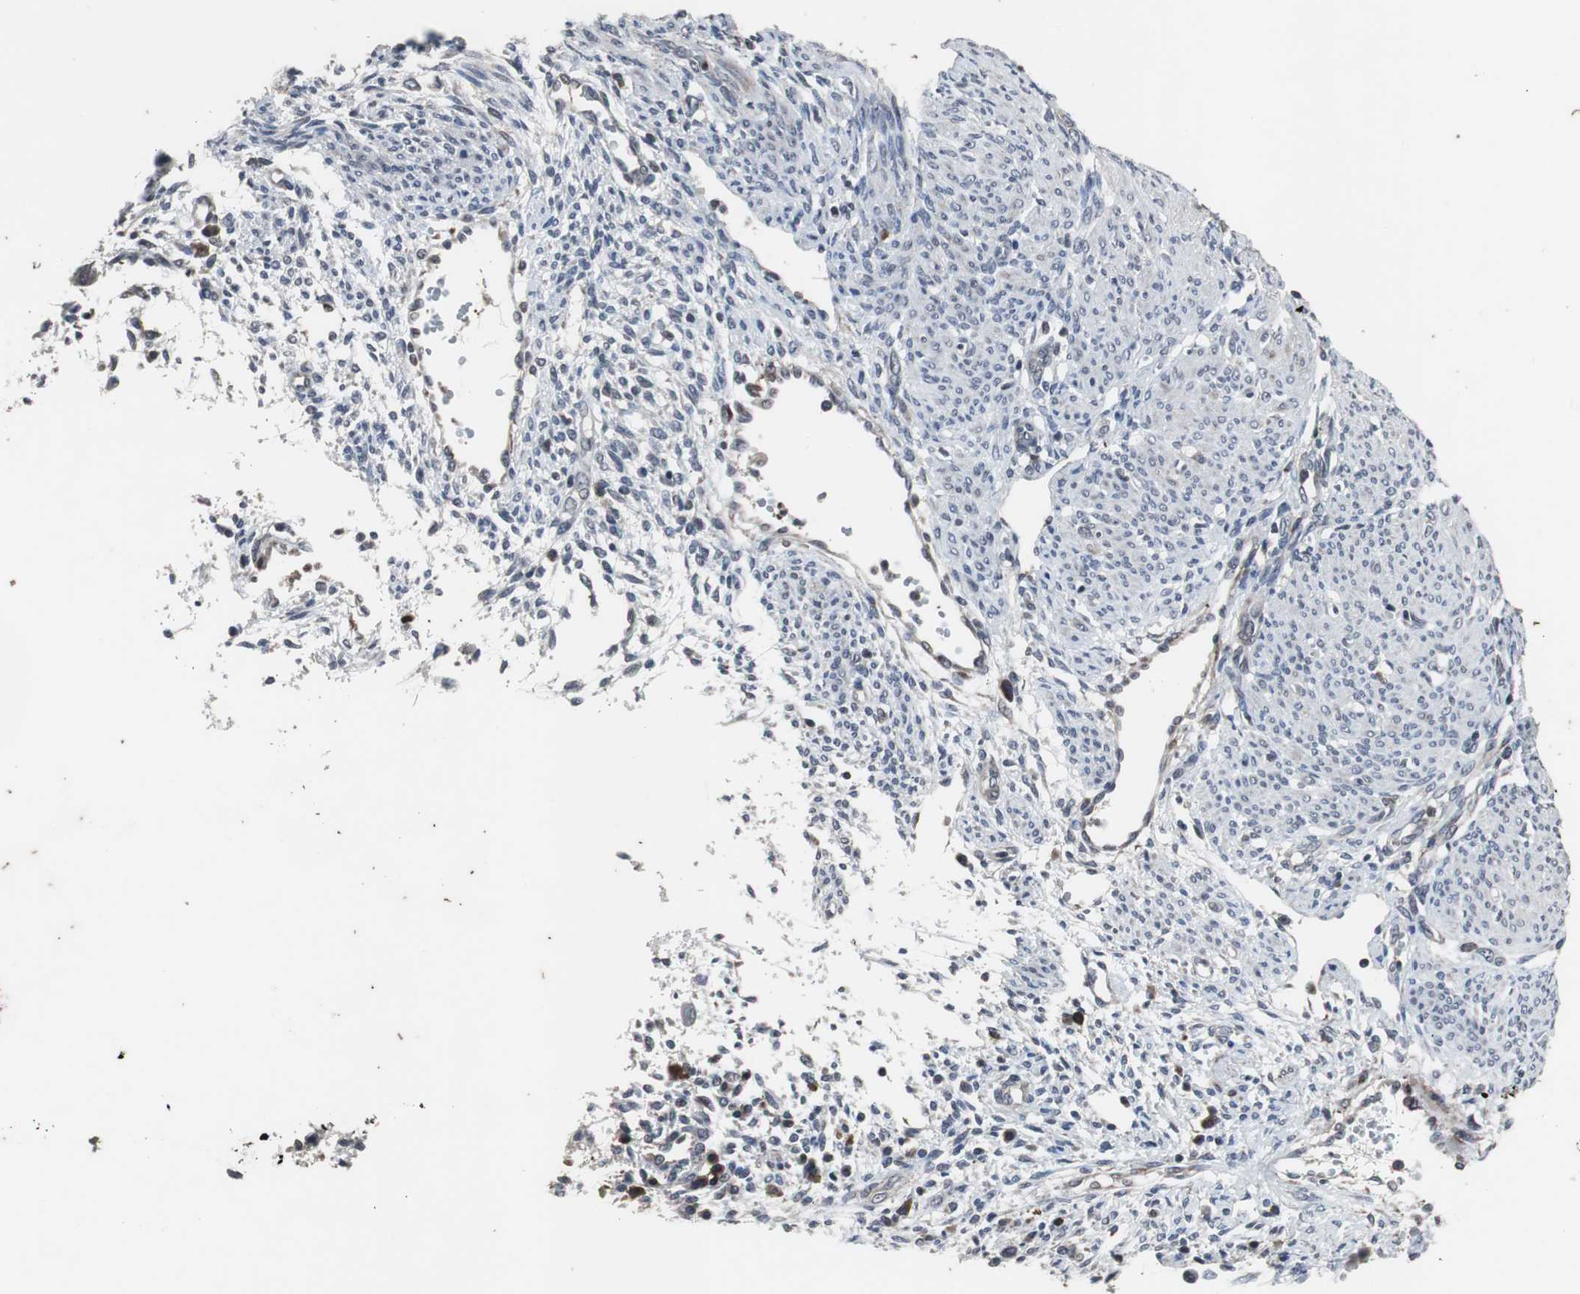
{"staining": {"intensity": "negative", "quantity": "none", "location": "none"}, "tissue": "endometrium", "cell_type": "Cells in endometrial stroma", "image_type": "normal", "snomed": [{"axis": "morphology", "description": "Normal tissue, NOS"}, {"axis": "topography", "description": "Endometrium"}], "caption": "An IHC micrograph of unremarkable endometrium is shown. There is no staining in cells in endometrial stroma of endometrium.", "gene": "CRADD", "patient": {"sex": "female", "age": 35}}